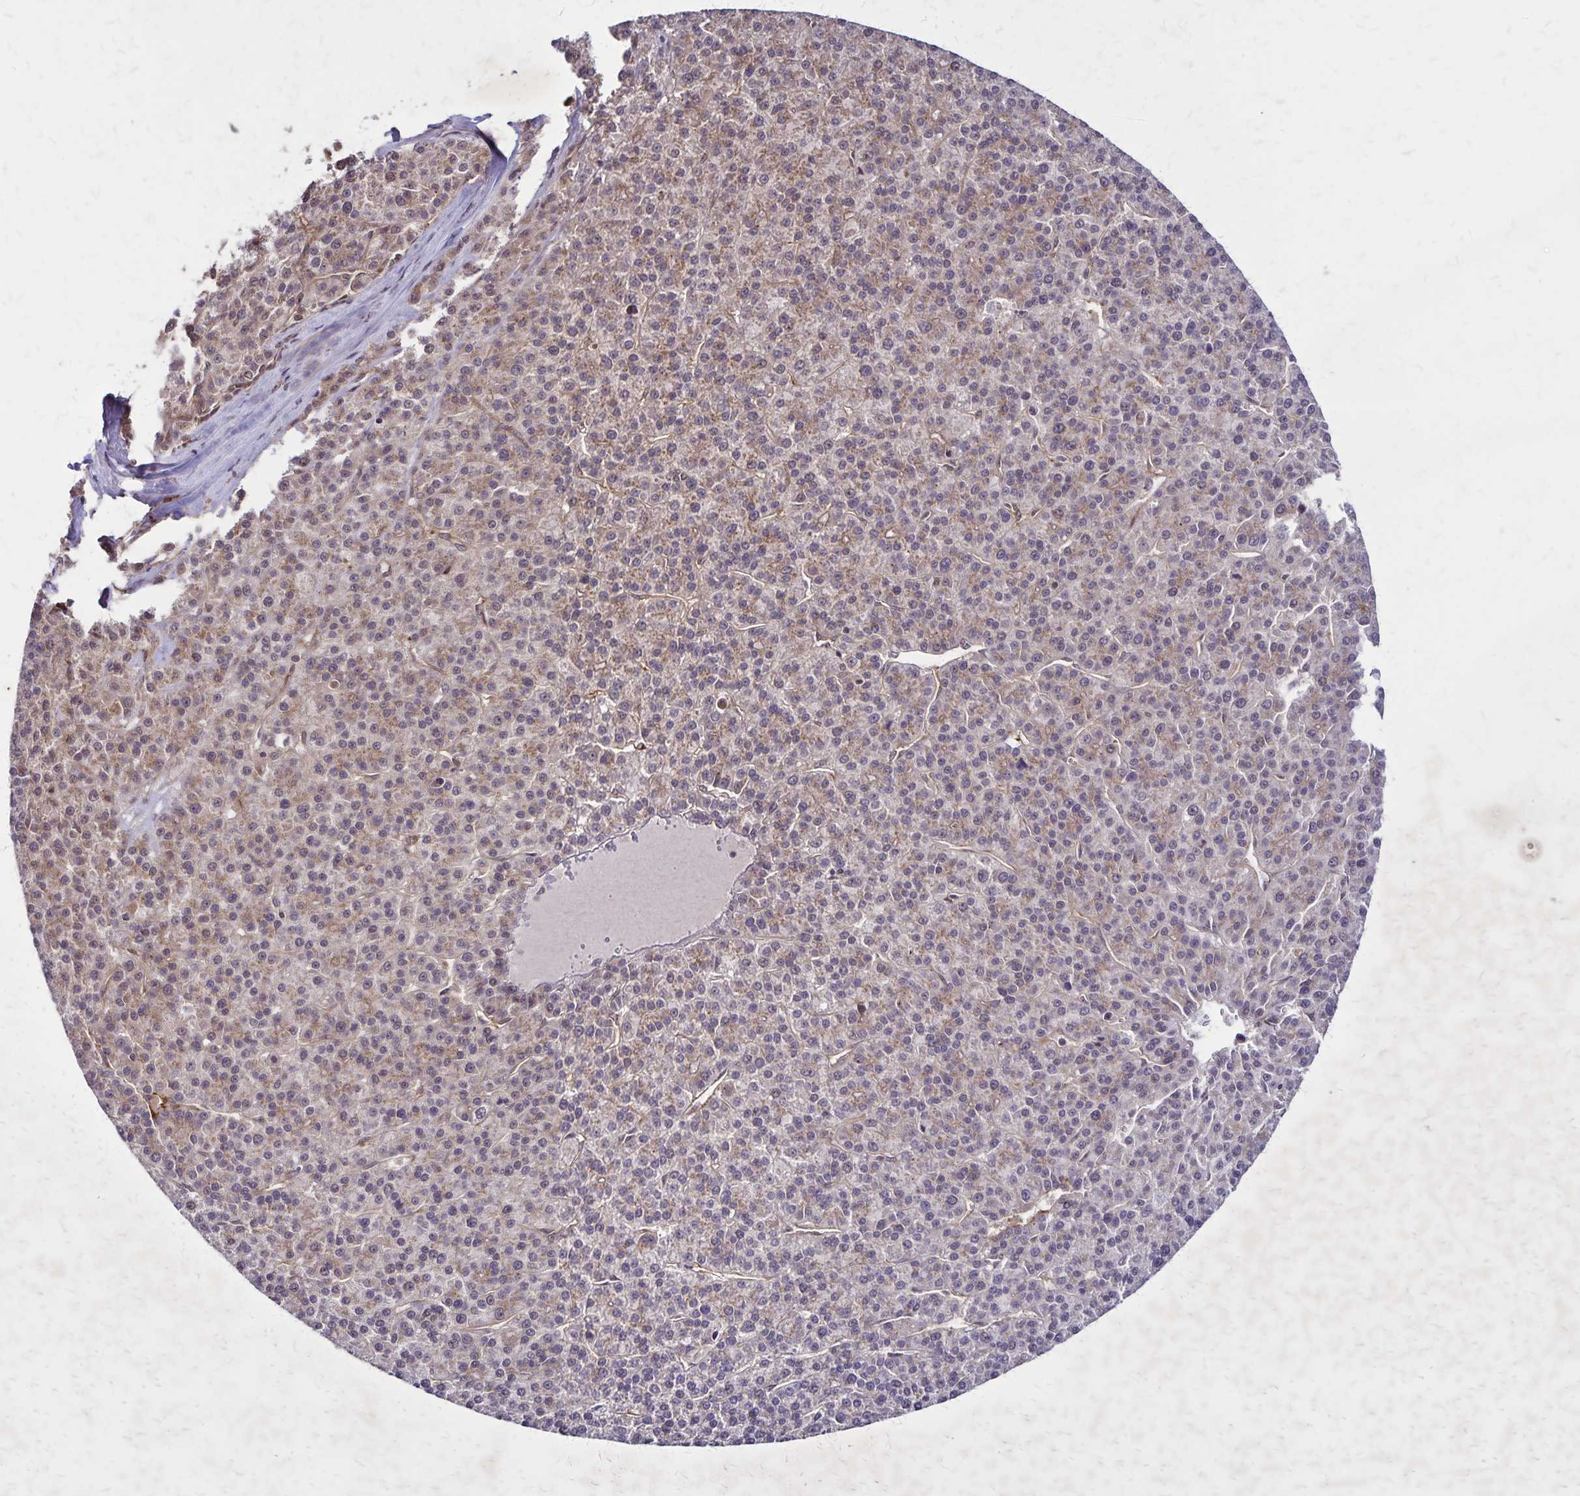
{"staining": {"intensity": "weak", "quantity": "25%-75%", "location": "cytoplasmic/membranous"}, "tissue": "liver cancer", "cell_type": "Tumor cells", "image_type": "cancer", "snomed": [{"axis": "morphology", "description": "Carcinoma, Hepatocellular, NOS"}, {"axis": "topography", "description": "Liver"}], "caption": "Brown immunohistochemical staining in human liver hepatocellular carcinoma shows weak cytoplasmic/membranous expression in approximately 25%-75% of tumor cells.", "gene": "NFS1", "patient": {"sex": "female", "age": 58}}